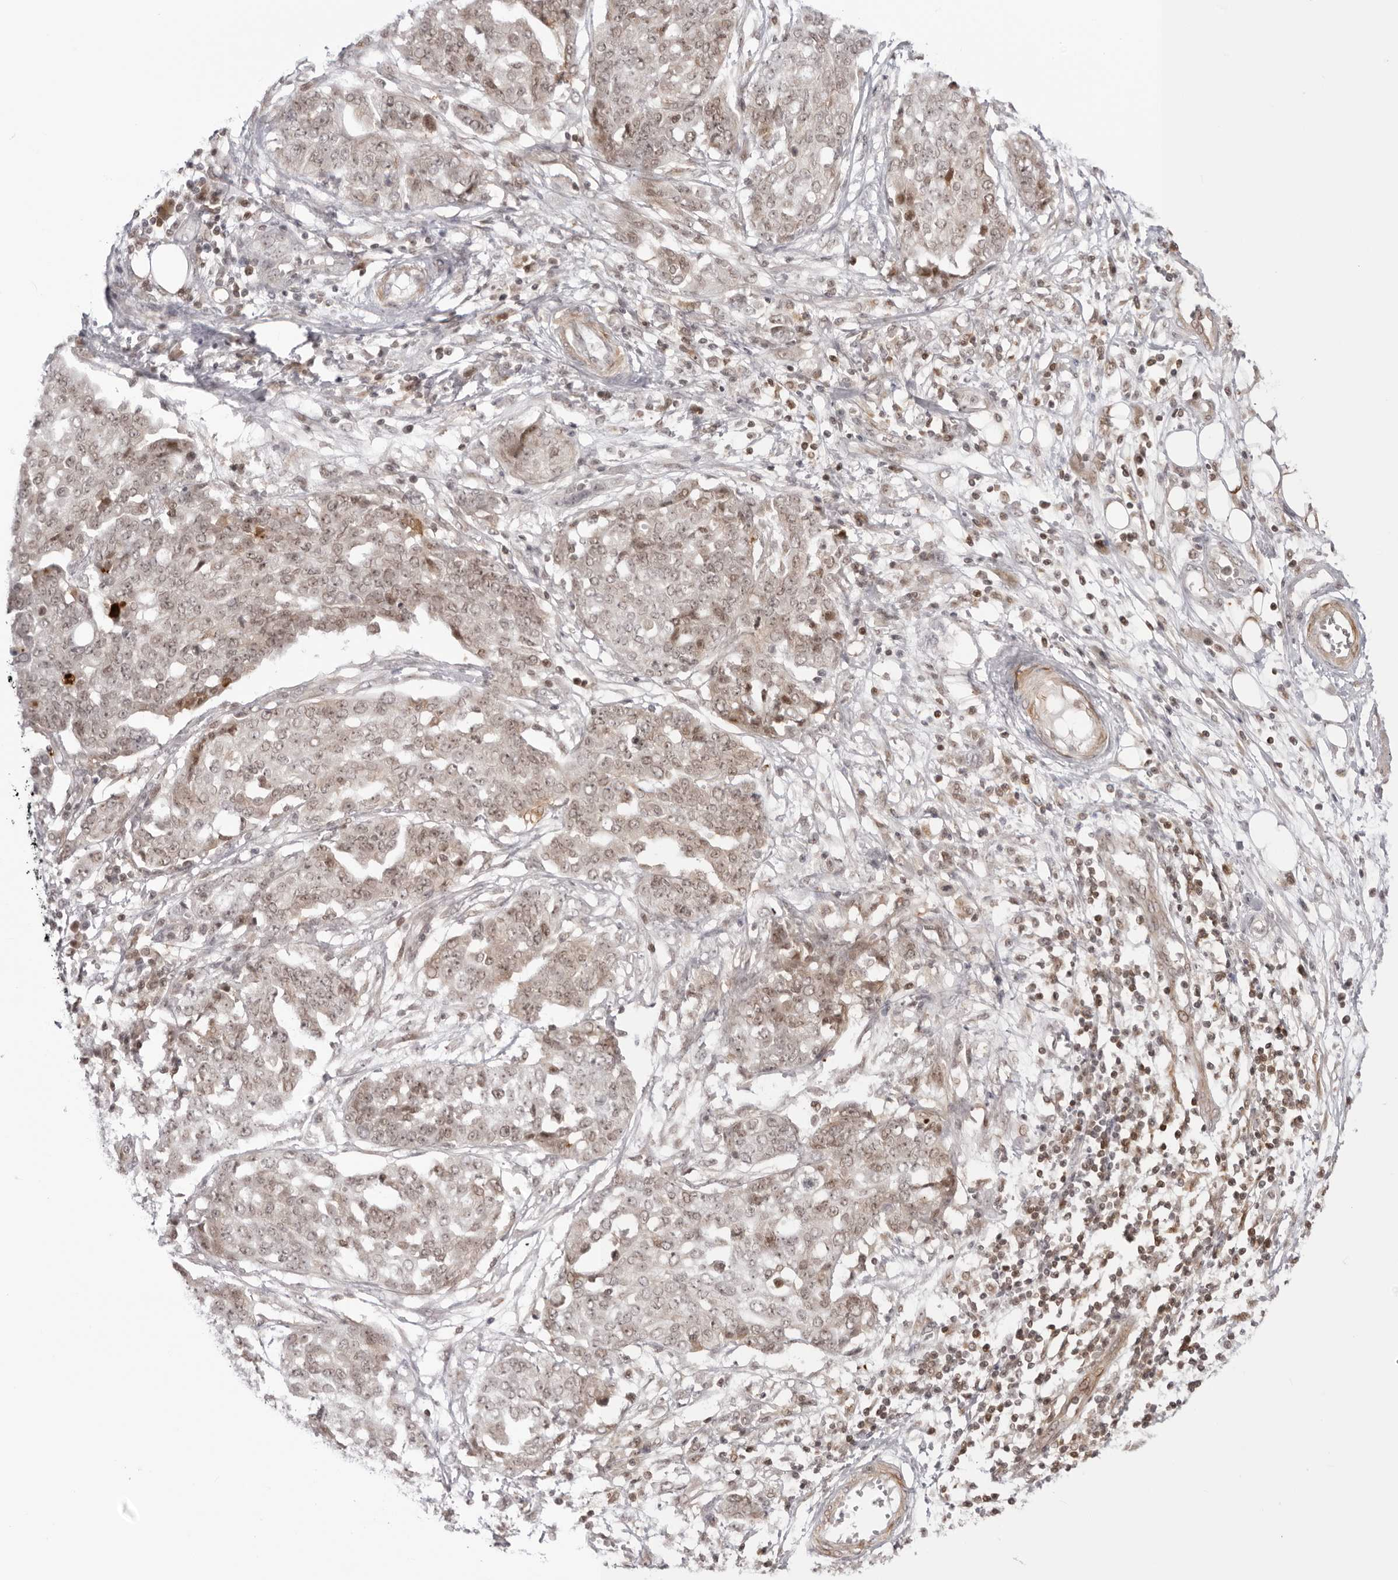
{"staining": {"intensity": "weak", "quantity": ">75%", "location": "nuclear"}, "tissue": "ovarian cancer", "cell_type": "Tumor cells", "image_type": "cancer", "snomed": [{"axis": "morphology", "description": "Cystadenocarcinoma, serous, NOS"}, {"axis": "topography", "description": "Soft tissue"}, {"axis": "topography", "description": "Ovary"}], "caption": "DAB immunohistochemical staining of human serous cystadenocarcinoma (ovarian) exhibits weak nuclear protein staining in approximately >75% of tumor cells. The protein of interest is stained brown, and the nuclei are stained in blue (DAB (3,3'-diaminobenzidine) IHC with brightfield microscopy, high magnification).", "gene": "RNF146", "patient": {"sex": "female", "age": 57}}